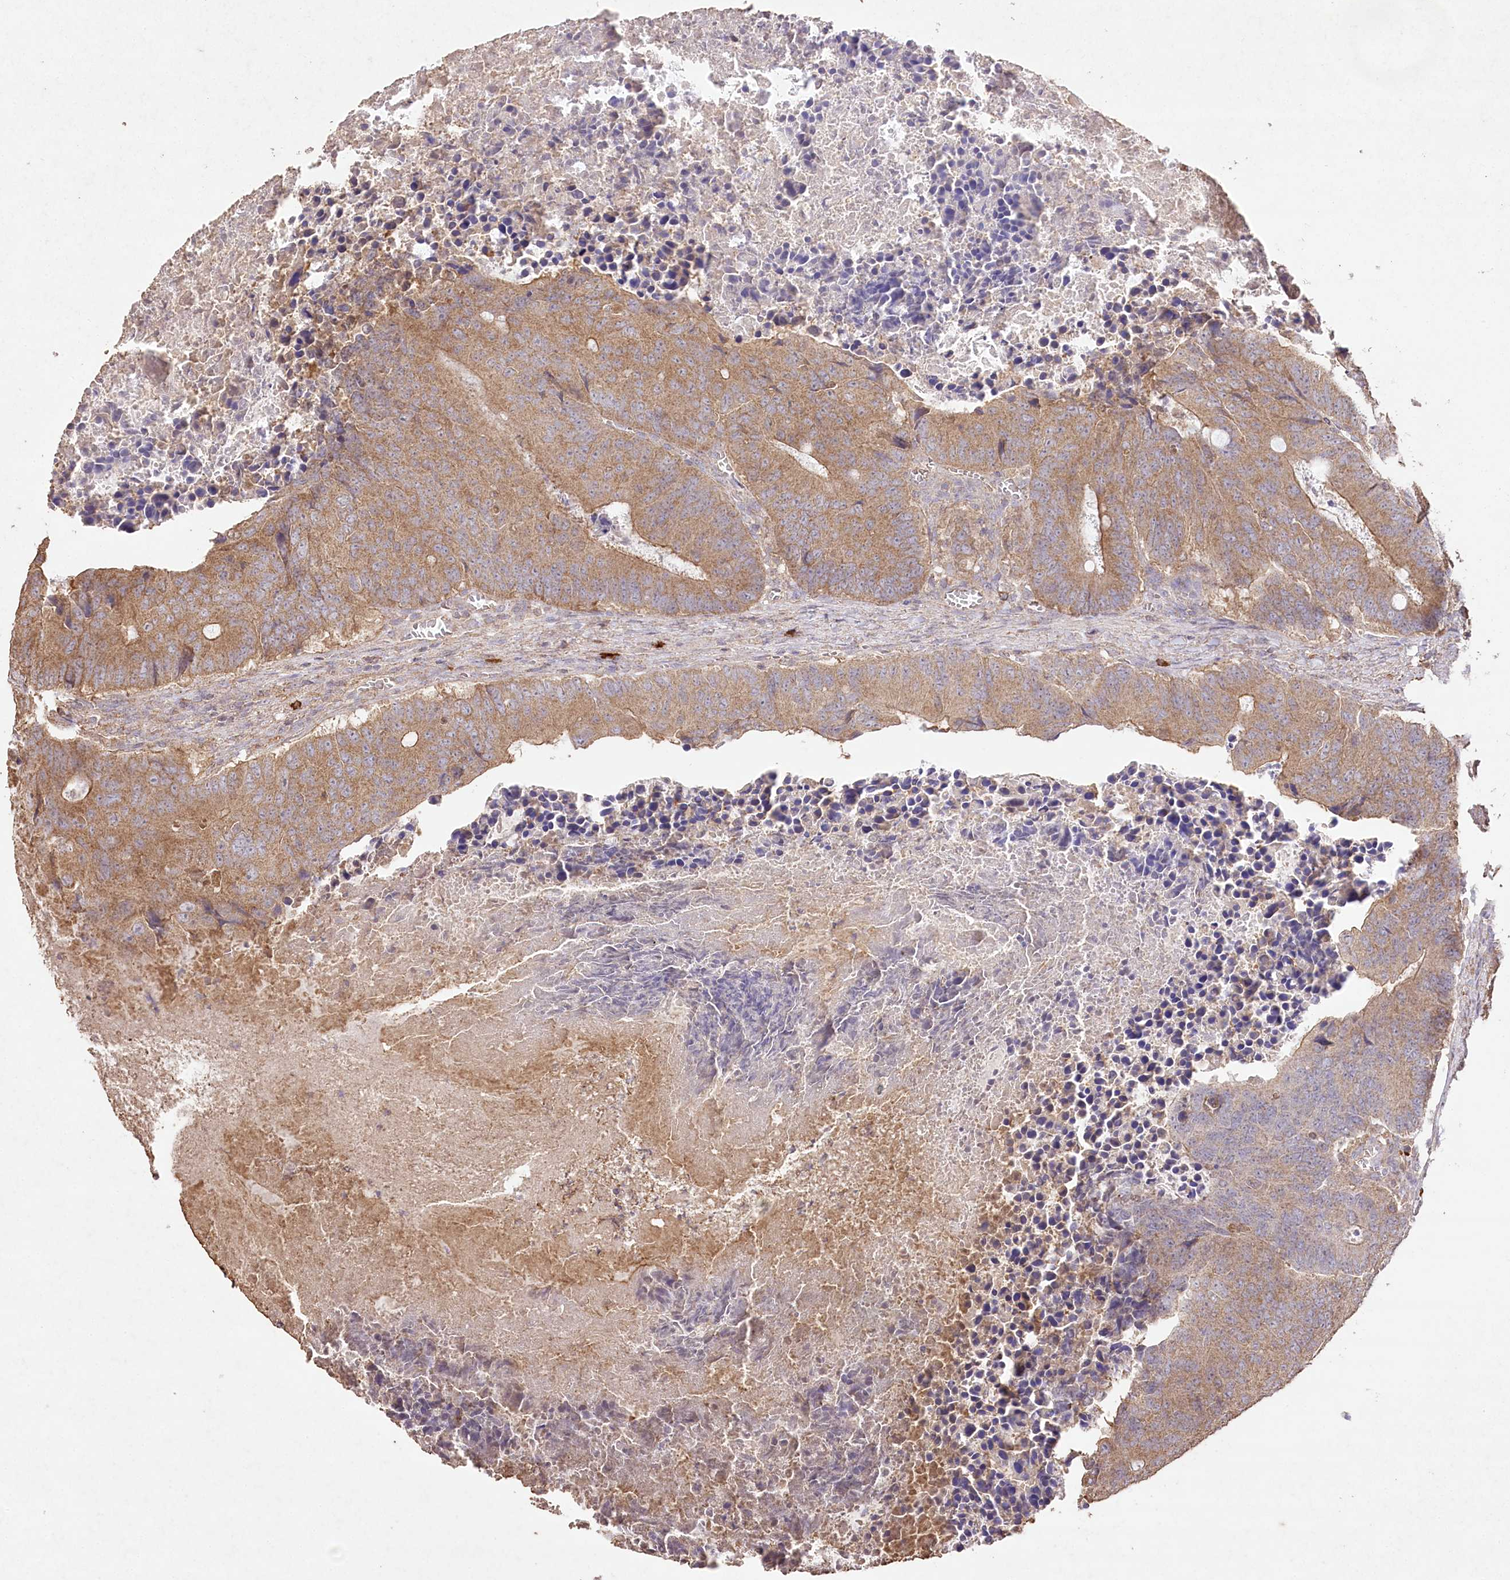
{"staining": {"intensity": "moderate", "quantity": ">75%", "location": "cytoplasmic/membranous"}, "tissue": "colorectal cancer", "cell_type": "Tumor cells", "image_type": "cancer", "snomed": [{"axis": "morphology", "description": "Adenocarcinoma, NOS"}, {"axis": "topography", "description": "Colon"}], "caption": "An immunohistochemistry (IHC) photomicrograph of tumor tissue is shown. Protein staining in brown shows moderate cytoplasmic/membranous positivity in adenocarcinoma (colorectal) within tumor cells. (DAB (3,3'-diaminobenzidine) = brown stain, brightfield microscopy at high magnification).", "gene": "IREB2", "patient": {"sex": "male", "age": 87}}